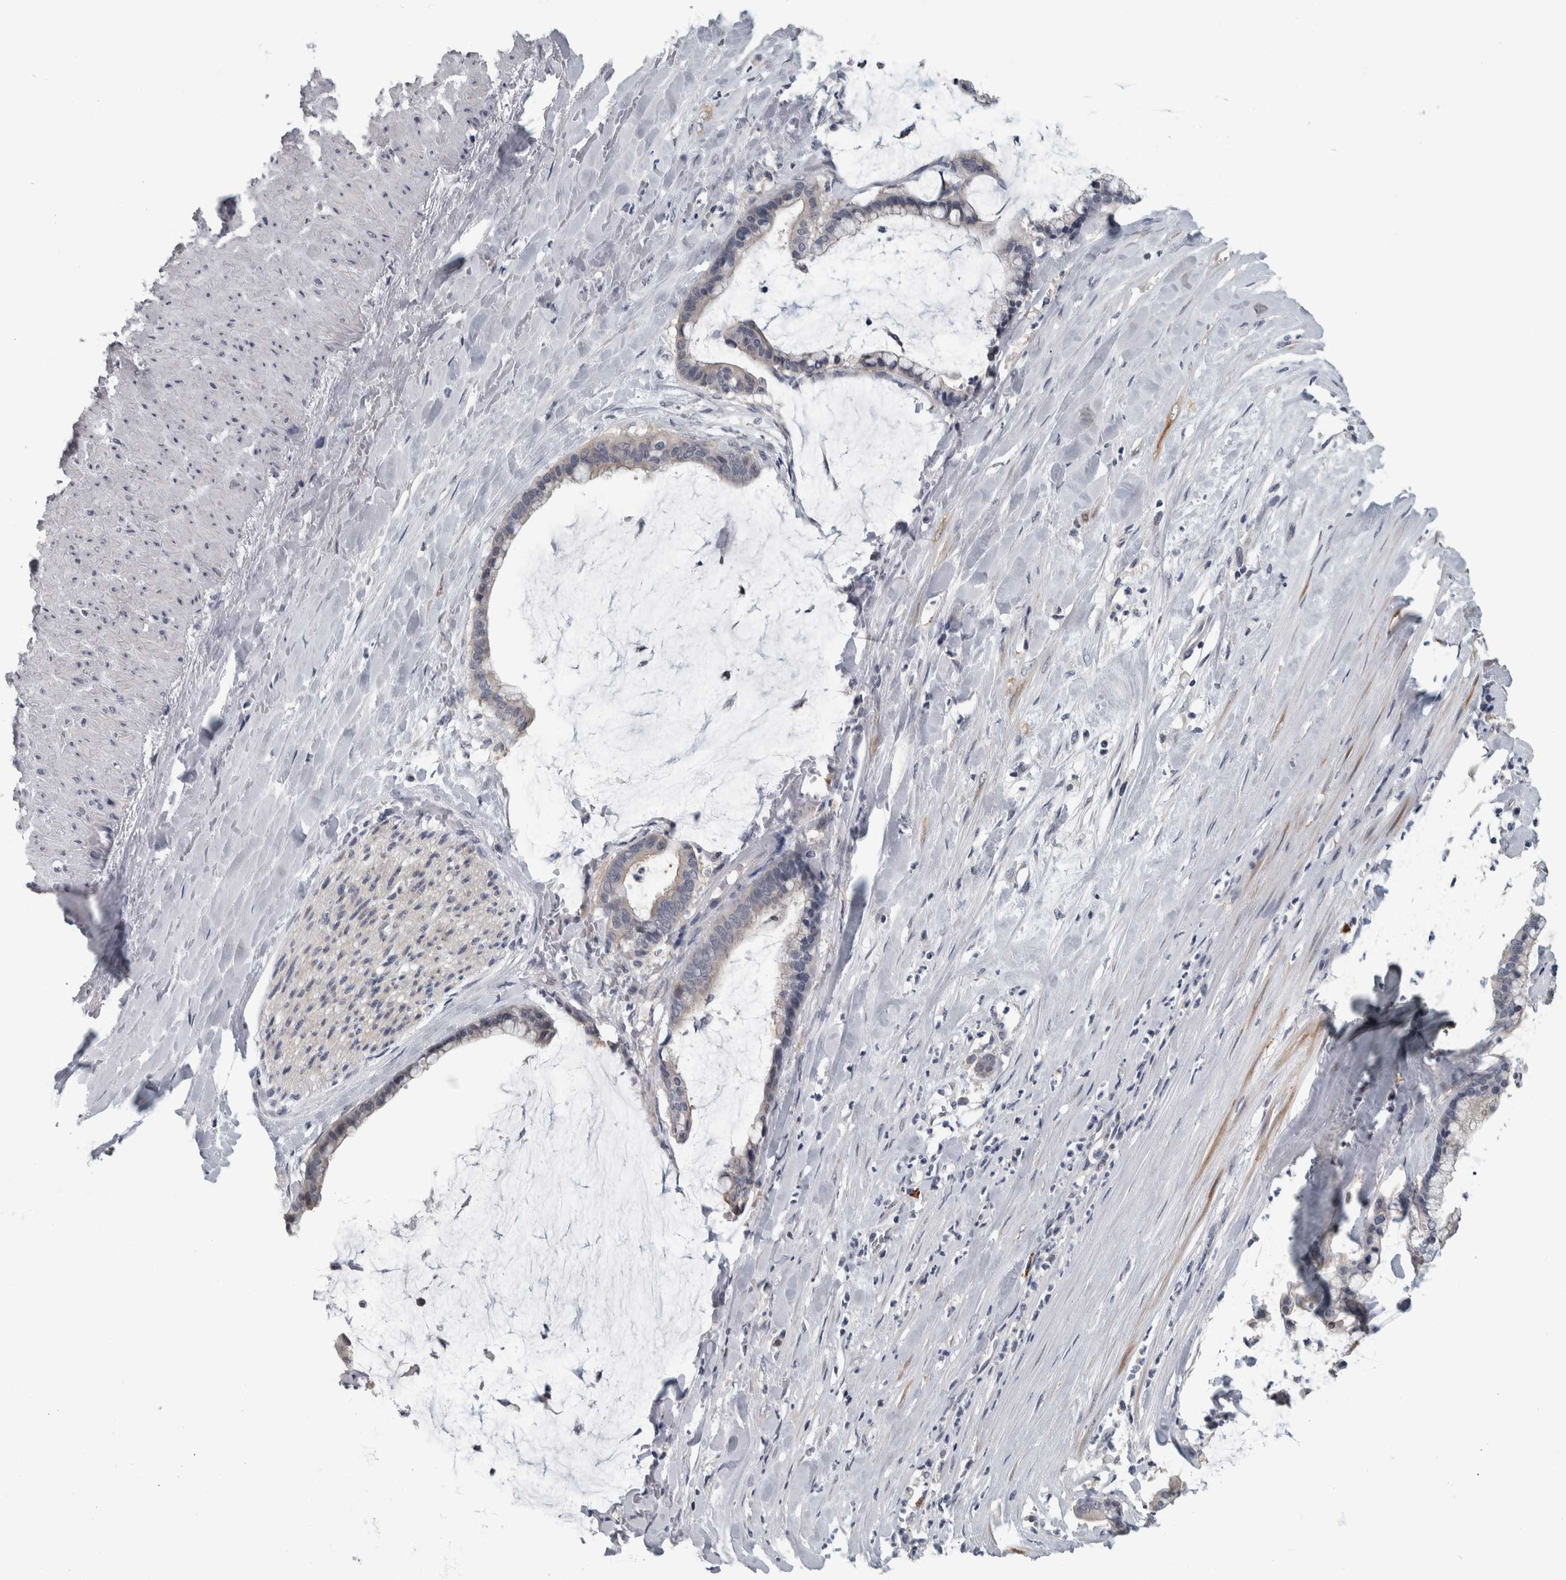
{"staining": {"intensity": "weak", "quantity": "<25%", "location": "cytoplasmic/membranous"}, "tissue": "pancreatic cancer", "cell_type": "Tumor cells", "image_type": "cancer", "snomed": [{"axis": "morphology", "description": "Adenocarcinoma, NOS"}, {"axis": "topography", "description": "Pancreas"}], "caption": "Immunohistochemistry (IHC) of human pancreatic cancer (adenocarcinoma) exhibits no staining in tumor cells. (DAB immunohistochemistry (IHC) with hematoxylin counter stain).", "gene": "CAVIN4", "patient": {"sex": "male", "age": 41}}